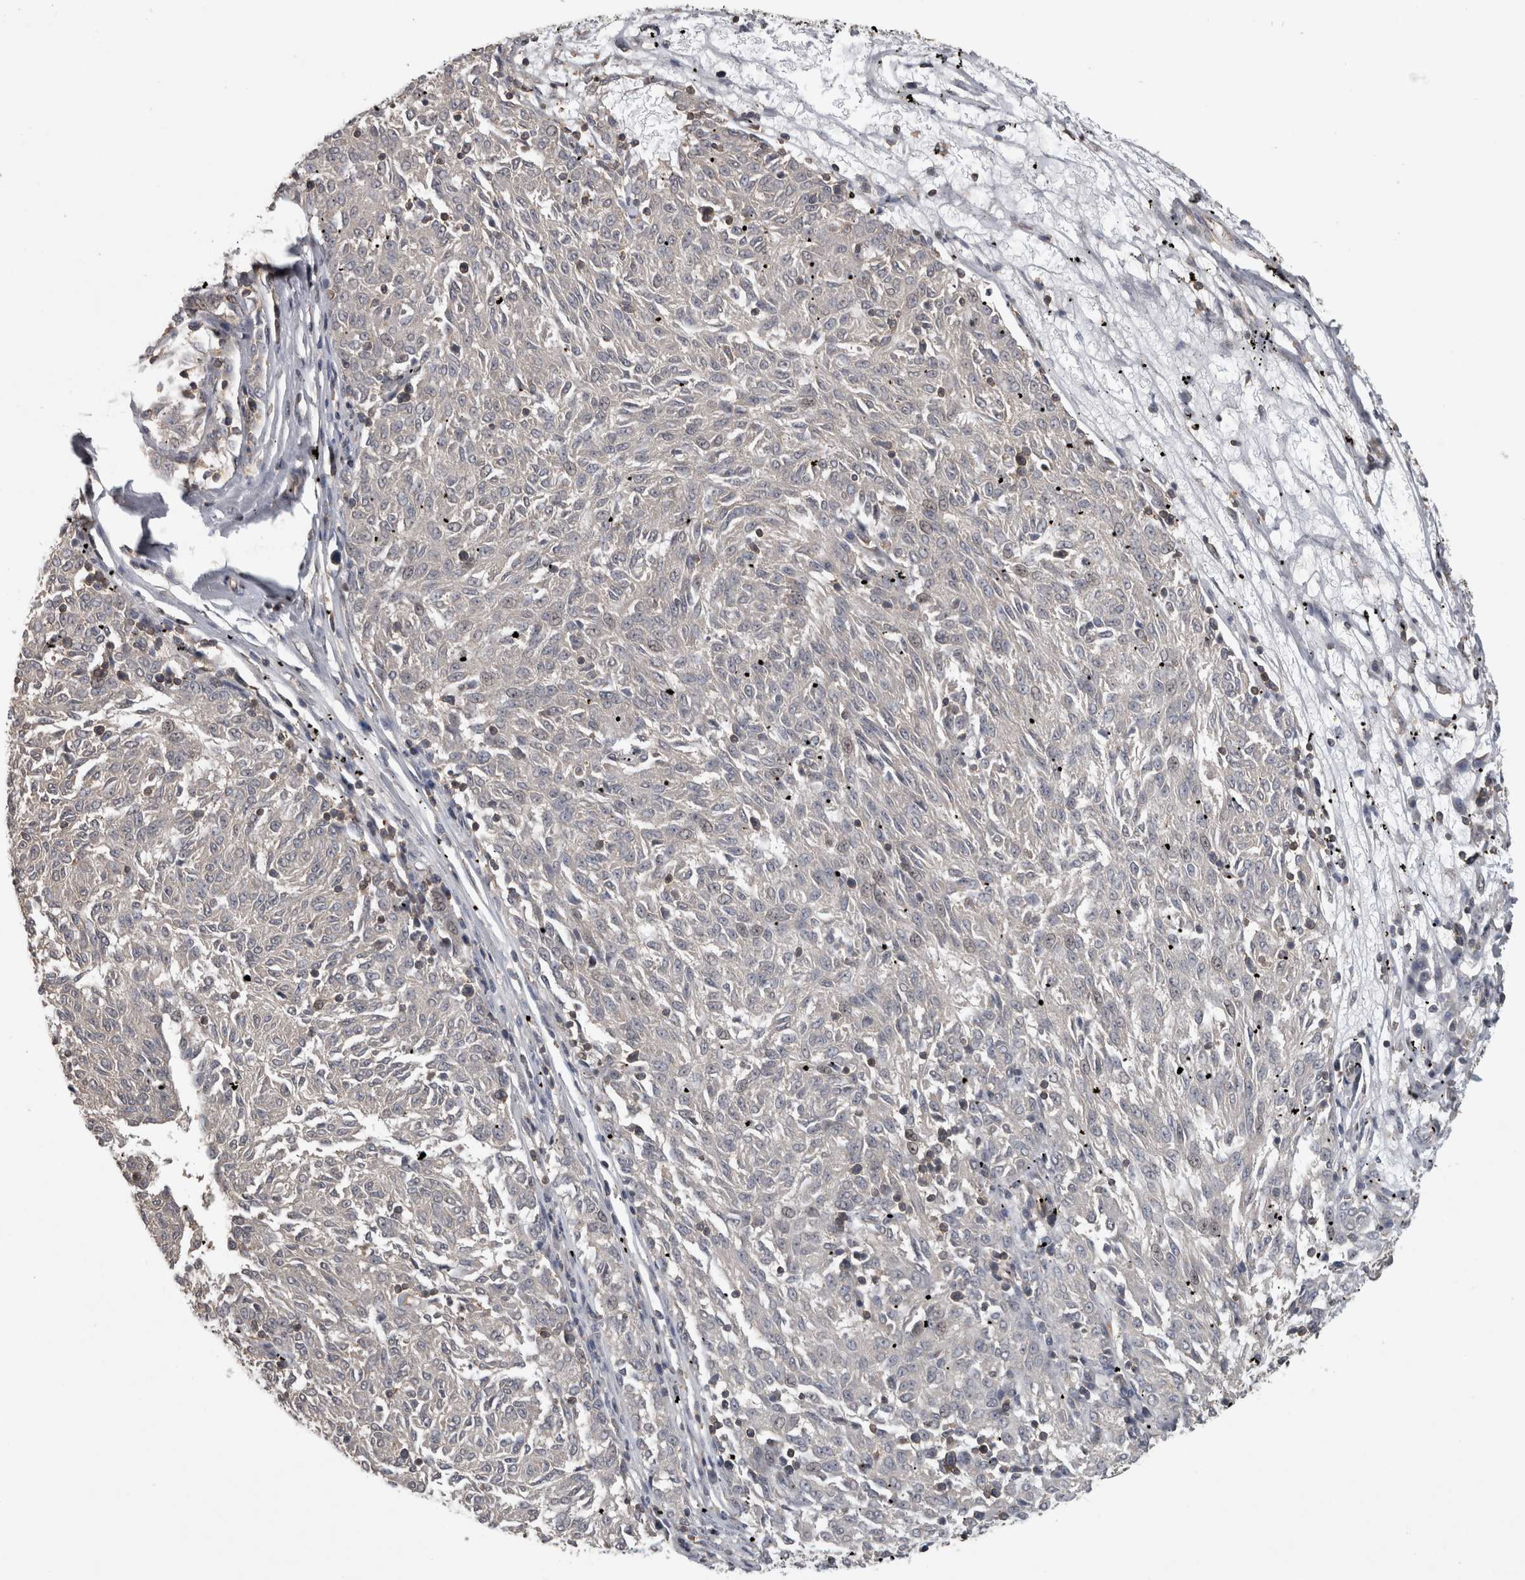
{"staining": {"intensity": "negative", "quantity": "none", "location": "none"}, "tissue": "melanoma", "cell_type": "Tumor cells", "image_type": "cancer", "snomed": [{"axis": "morphology", "description": "Malignant melanoma, NOS"}, {"axis": "topography", "description": "Skin"}], "caption": "A high-resolution histopathology image shows immunohistochemistry (IHC) staining of melanoma, which displays no significant staining in tumor cells.", "gene": "ATXN2", "patient": {"sex": "female", "age": 72}}